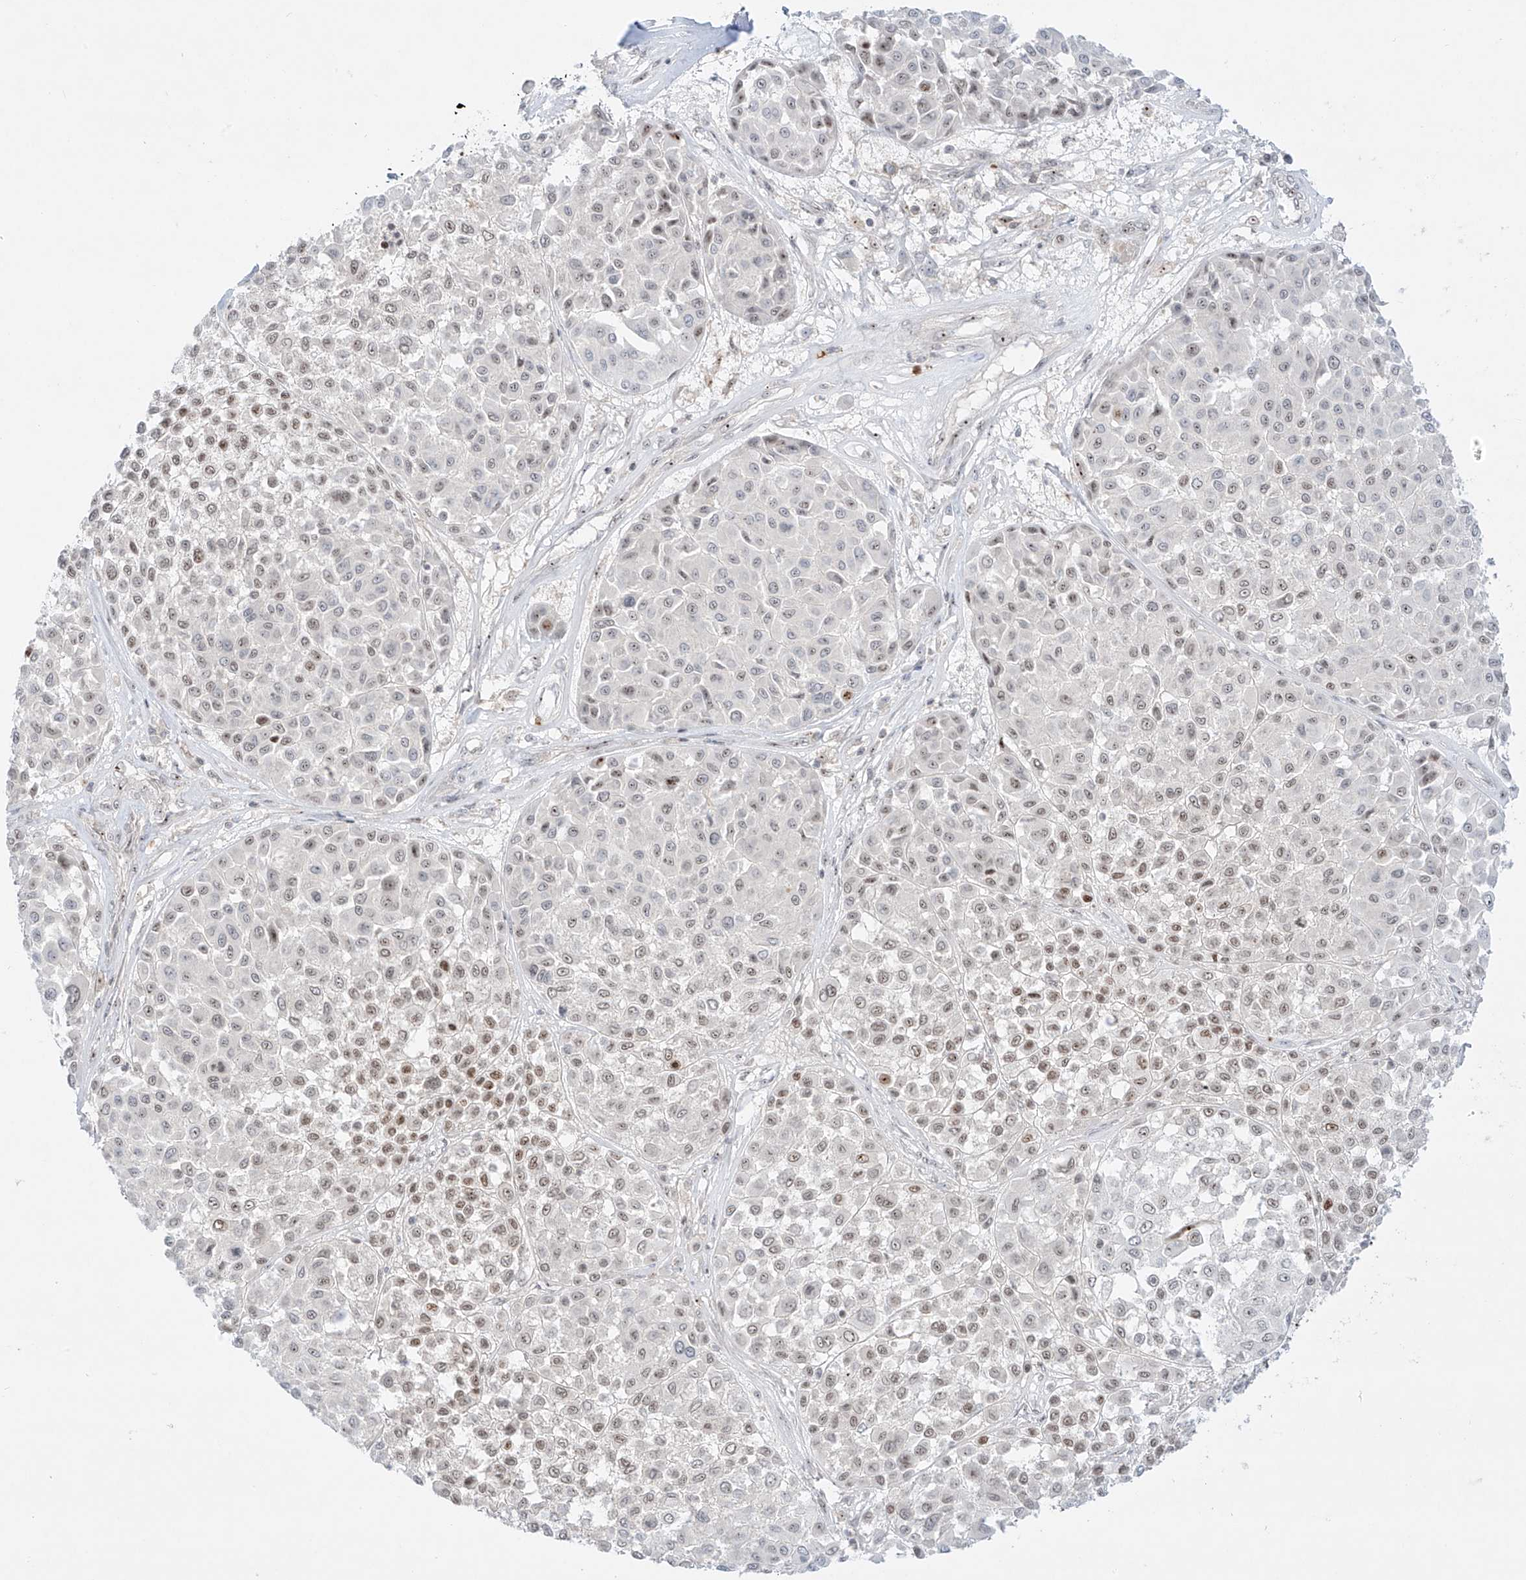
{"staining": {"intensity": "weak", "quantity": "<25%", "location": "nuclear"}, "tissue": "melanoma", "cell_type": "Tumor cells", "image_type": "cancer", "snomed": [{"axis": "morphology", "description": "Malignant melanoma, Metastatic site"}, {"axis": "topography", "description": "Soft tissue"}], "caption": "High magnification brightfield microscopy of melanoma stained with DAB (3,3'-diaminobenzidine) (brown) and counterstained with hematoxylin (blue): tumor cells show no significant expression.", "gene": "ZNF512", "patient": {"sex": "male", "age": 41}}